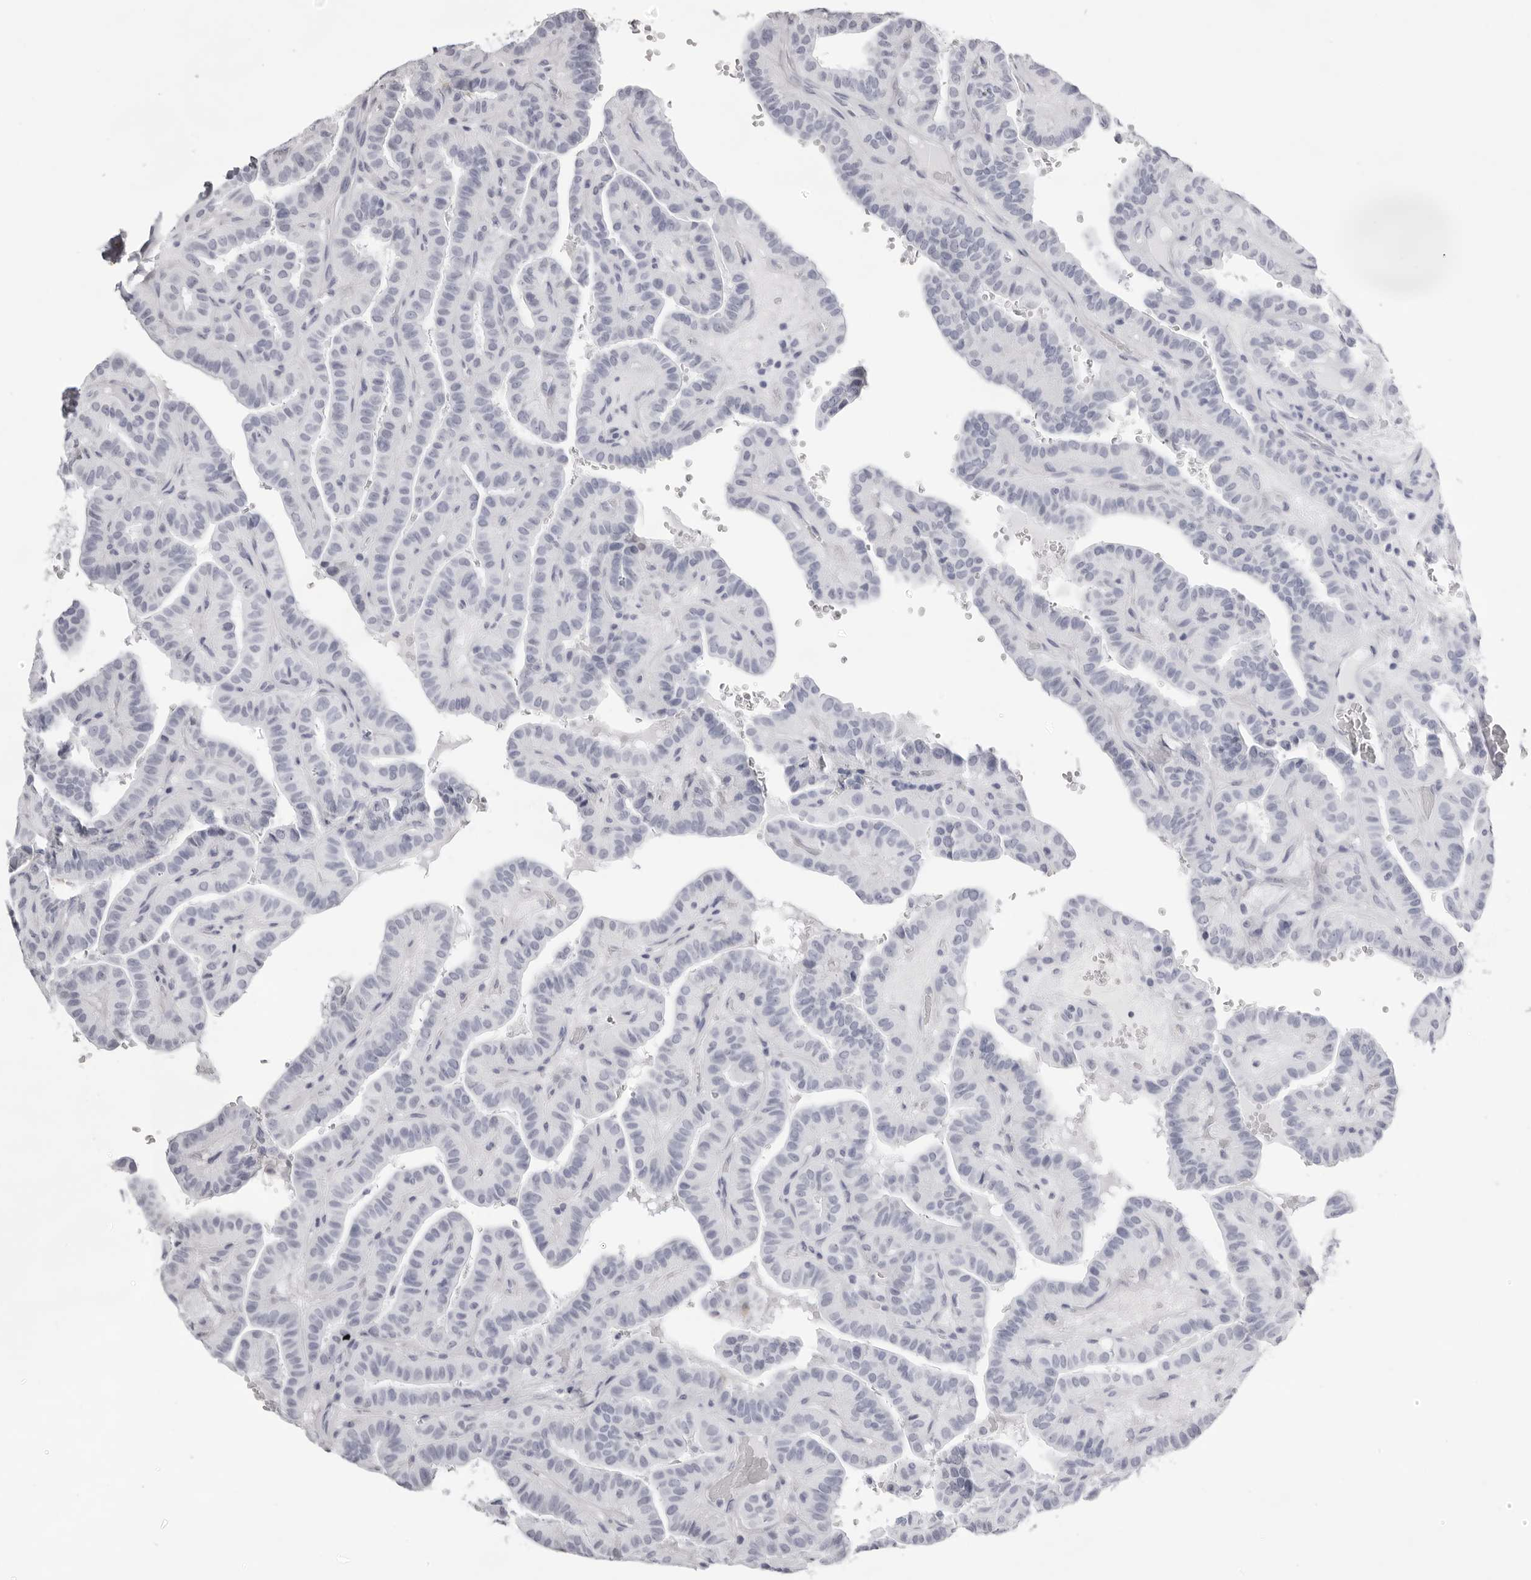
{"staining": {"intensity": "negative", "quantity": "none", "location": "none"}, "tissue": "thyroid cancer", "cell_type": "Tumor cells", "image_type": "cancer", "snomed": [{"axis": "morphology", "description": "Papillary adenocarcinoma, NOS"}, {"axis": "topography", "description": "Thyroid gland"}], "caption": "The histopathology image demonstrates no significant expression in tumor cells of thyroid cancer.", "gene": "TMOD4", "patient": {"sex": "male", "age": 77}}